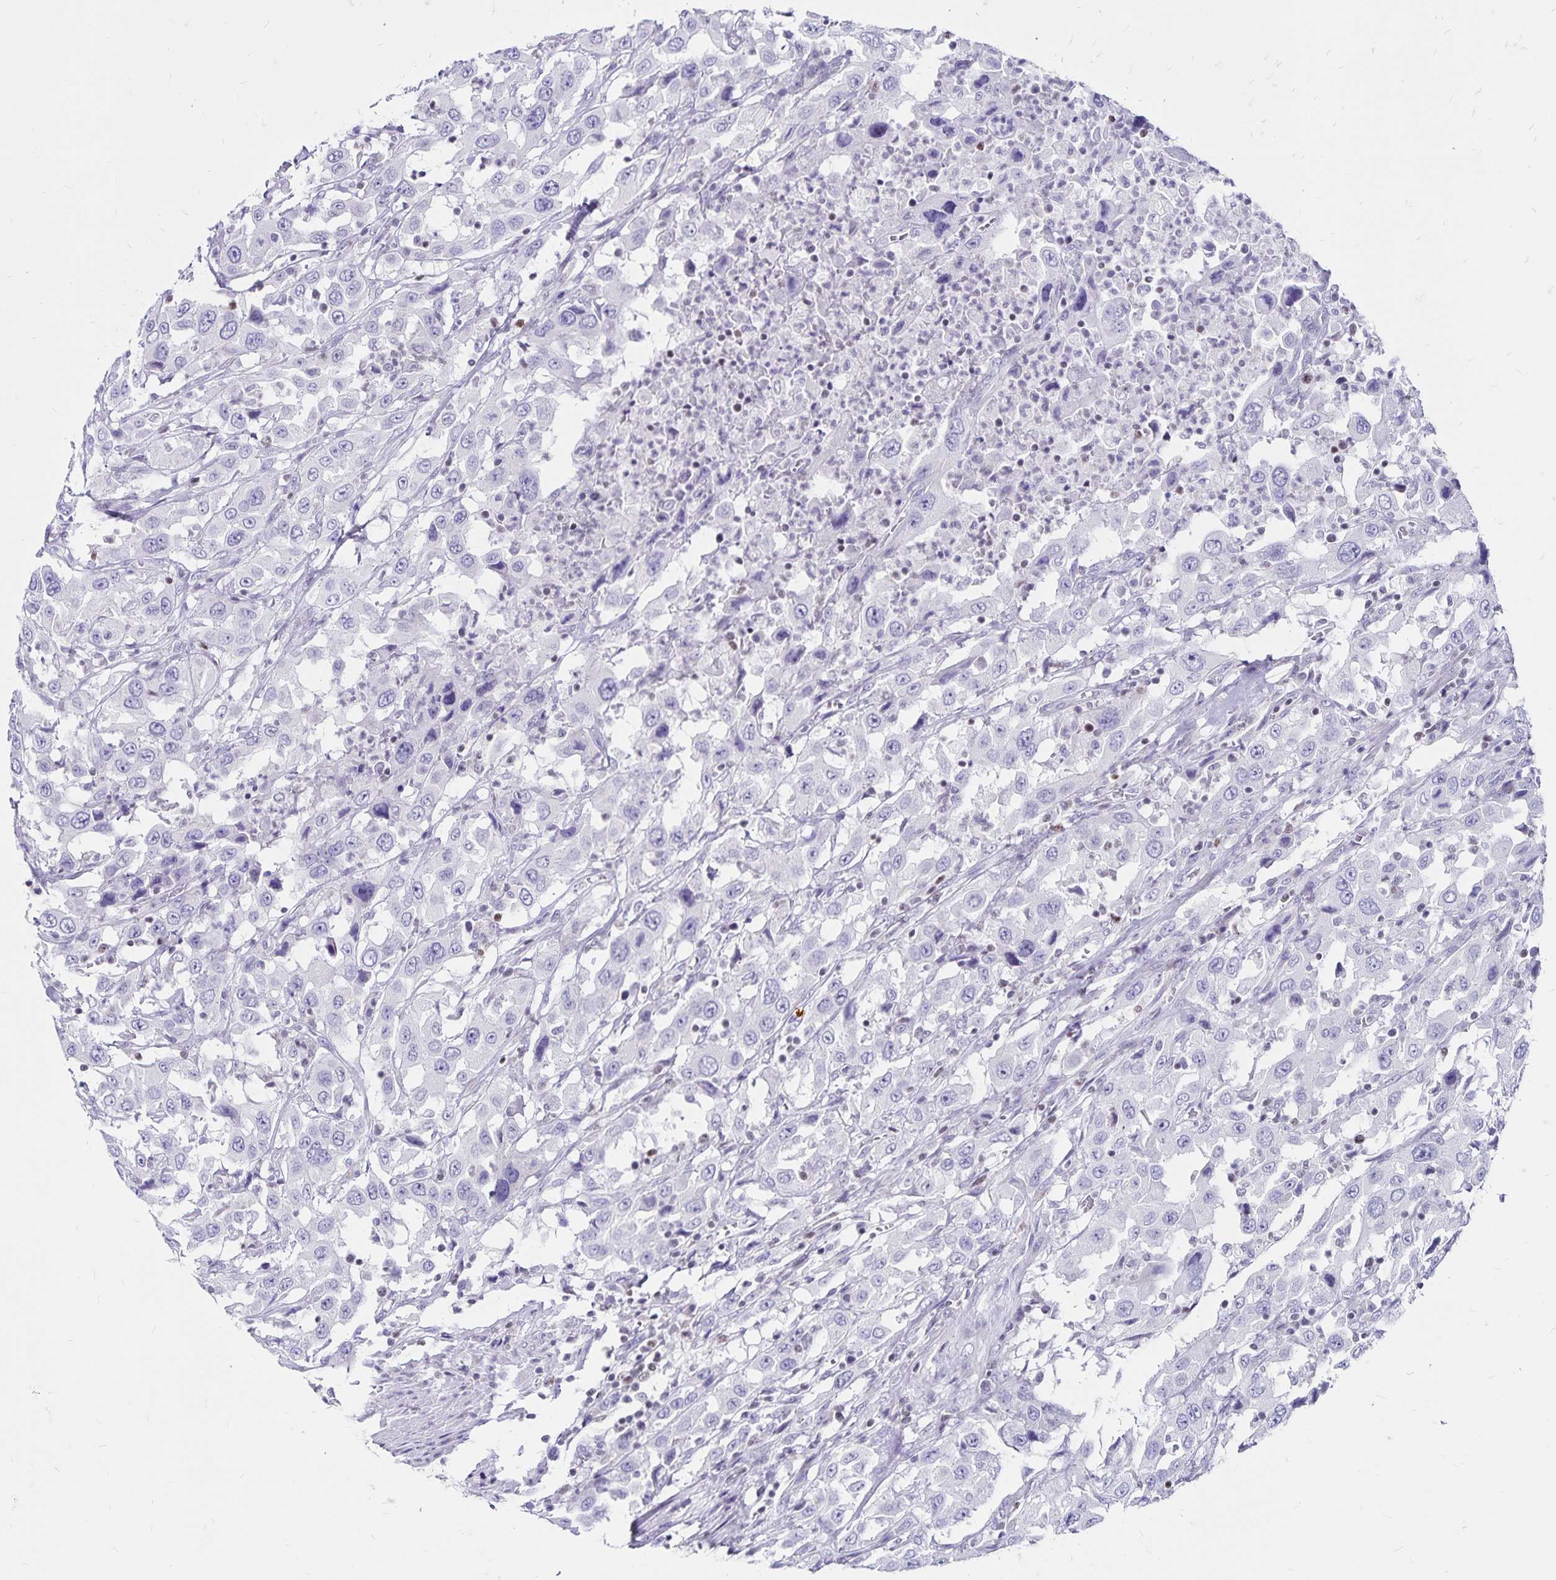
{"staining": {"intensity": "negative", "quantity": "none", "location": "none"}, "tissue": "urothelial cancer", "cell_type": "Tumor cells", "image_type": "cancer", "snomed": [{"axis": "morphology", "description": "Urothelial carcinoma, High grade"}, {"axis": "topography", "description": "Urinary bladder"}], "caption": "DAB immunohistochemical staining of human high-grade urothelial carcinoma demonstrates no significant staining in tumor cells.", "gene": "IKZF1", "patient": {"sex": "male", "age": 61}}